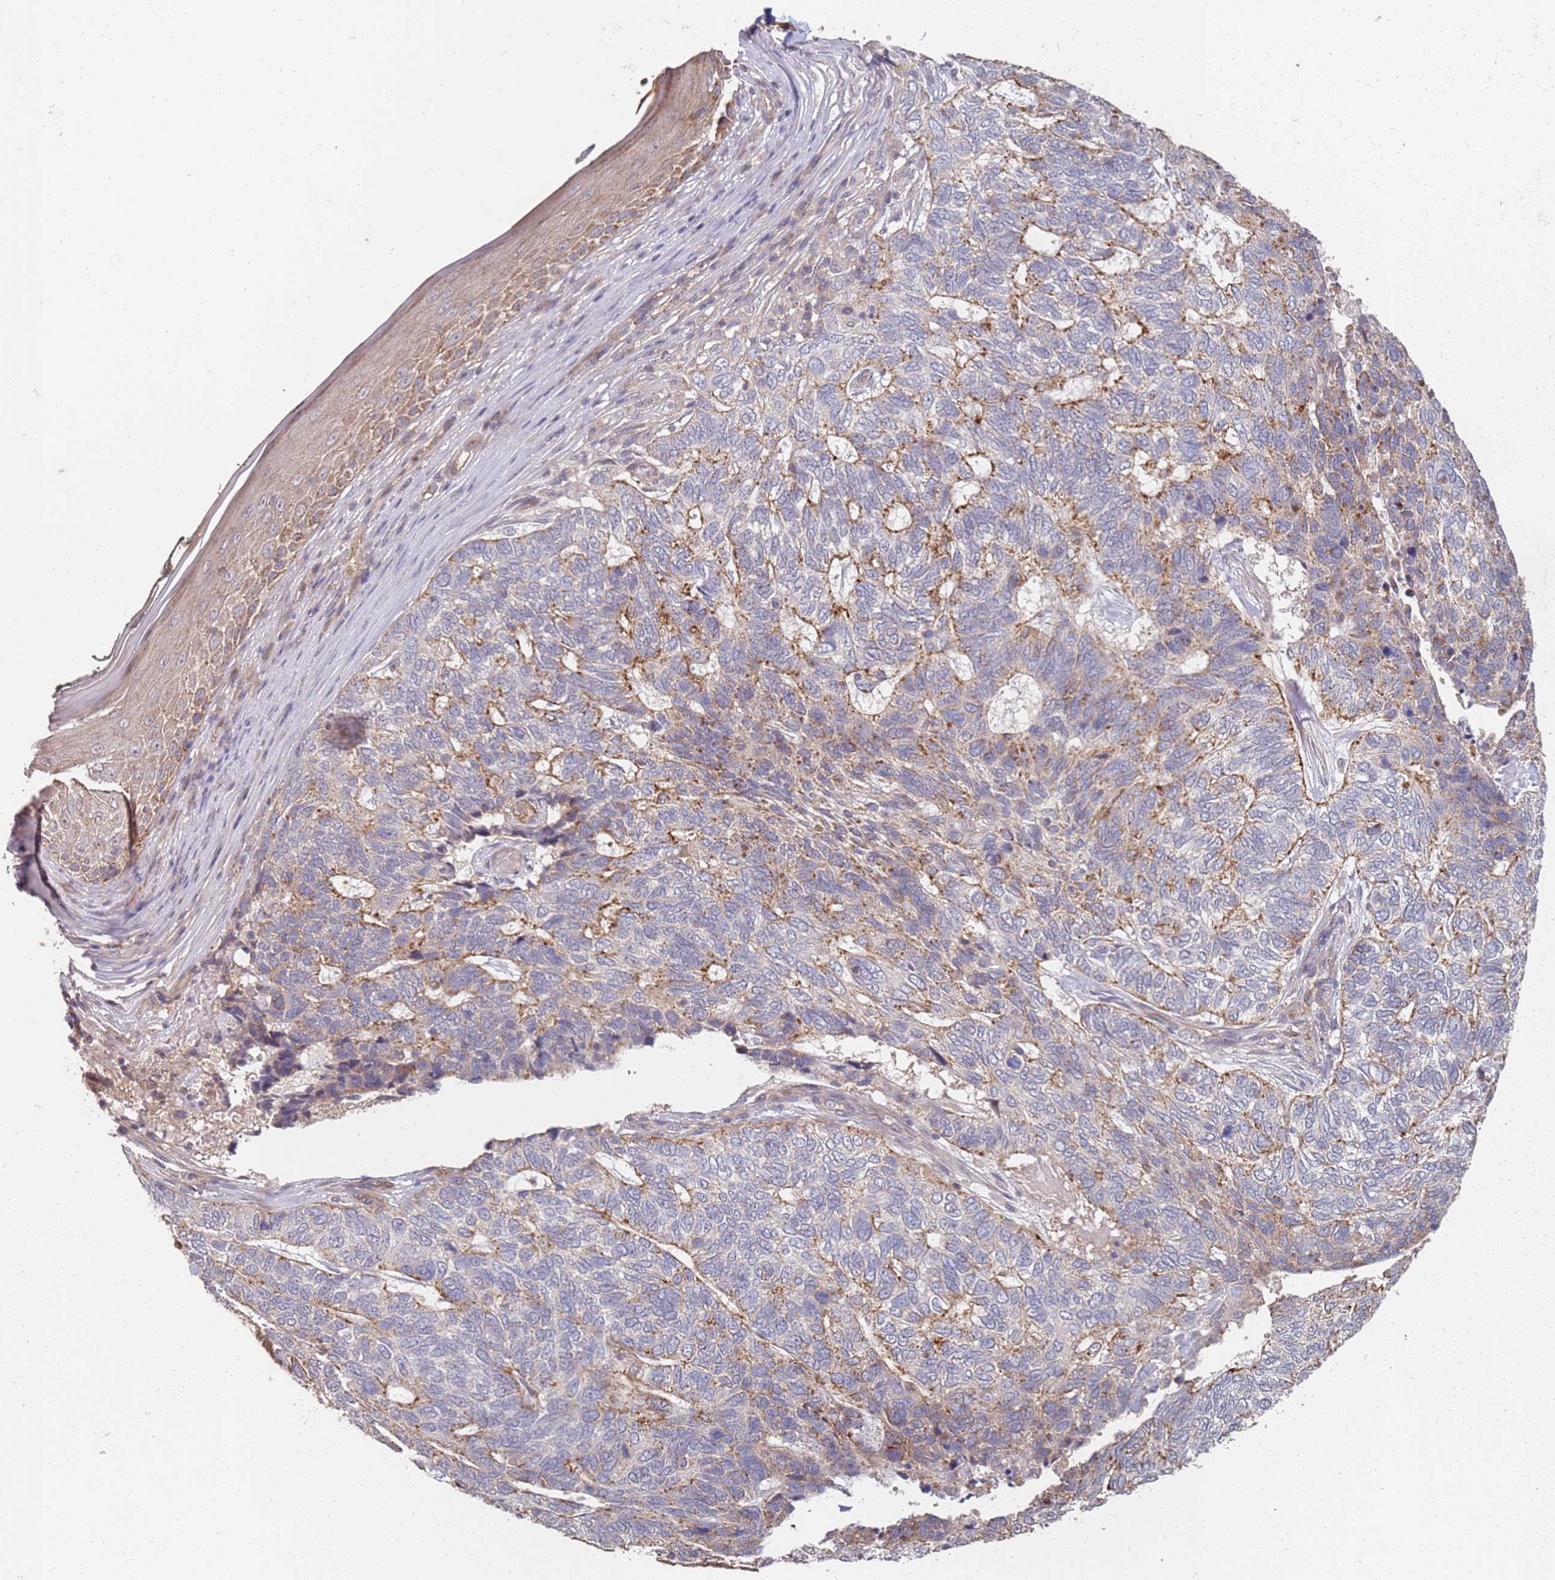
{"staining": {"intensity": "moderate", "quantity": "<25%", "location": "cytoplasmic/membranous"}, "tissue": "skin cancer", "cell_type": "Tumor cells", "image_type": "cancer", "snomed": [{"axis": "morphology", "description": "Basal cell carcinoma"}, {"axis": "topography", "description": "Skin"}], "caption": "Protein expression analysis of human skin cancer reveals moderate cytoplasmic/membranous expression in about <25% of tumor cells. The protein of interest is stained brown, and the nuclei are stained in blue (DAB (3,3'-diaminobenzidine) IHC with brightfield microscopy, high magnification).", "gene": "ABCB6", "patient": {"sex": "female", "age": 65}}